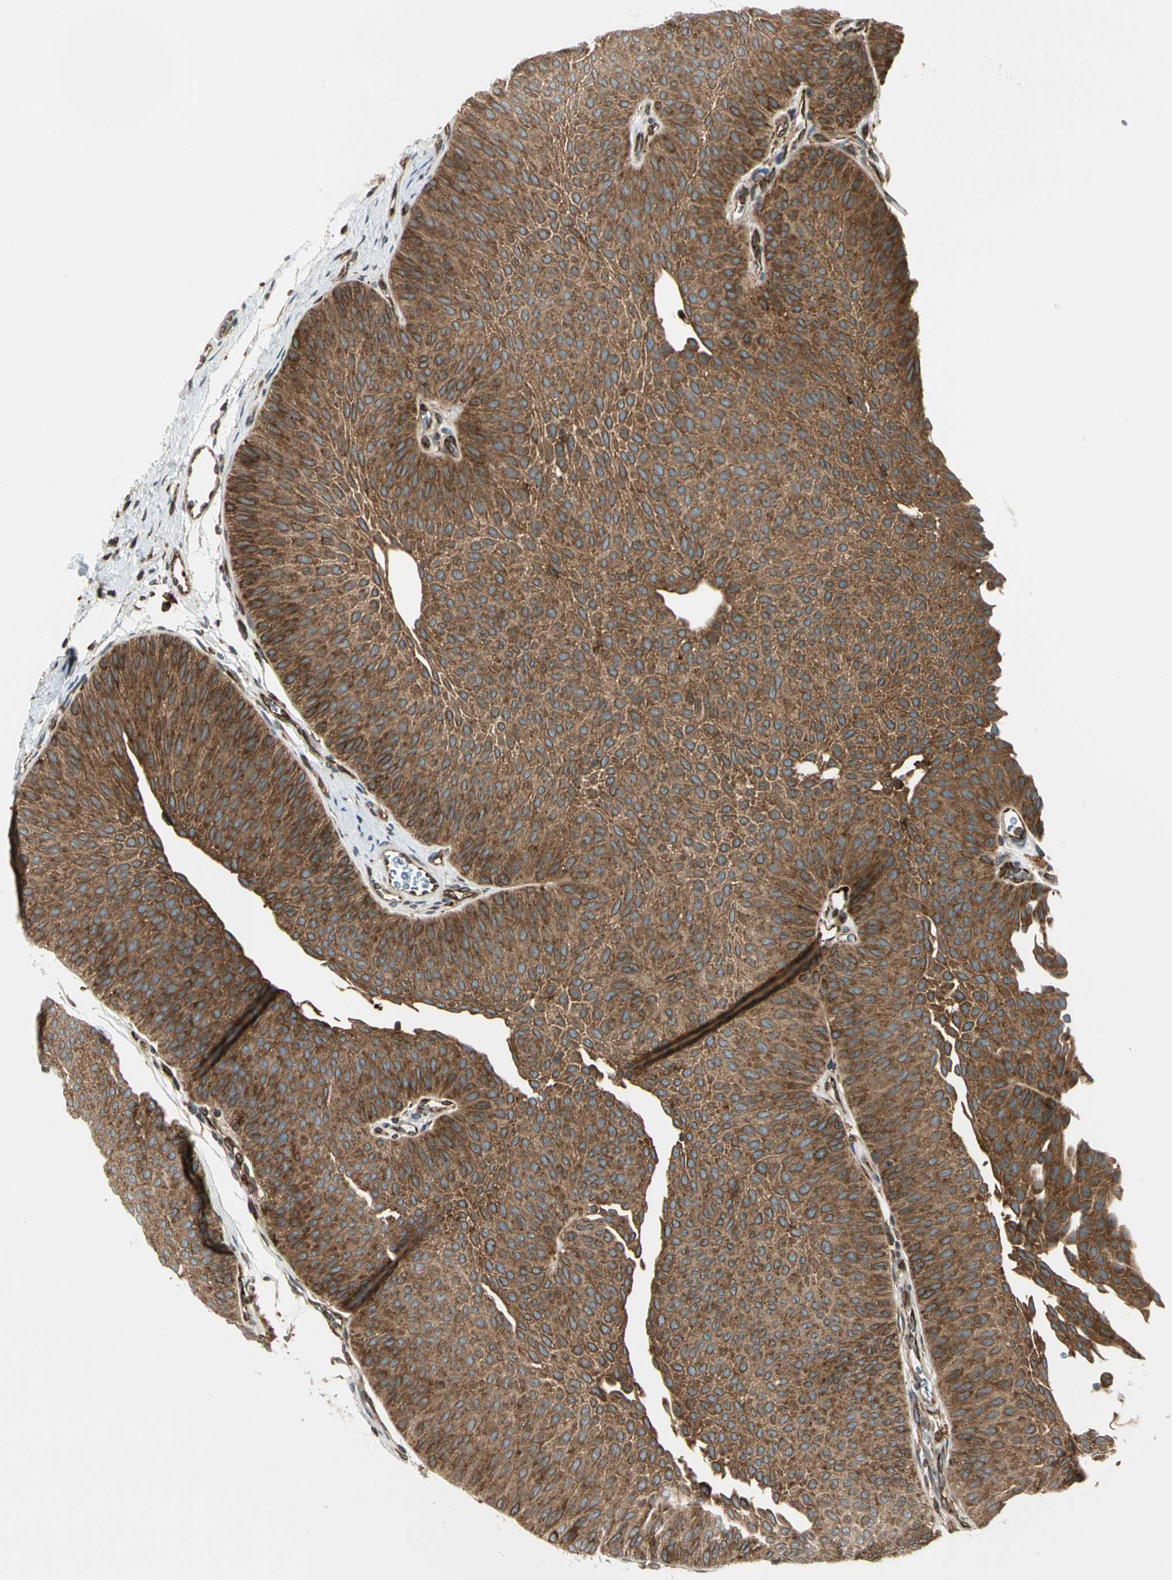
{"staining": {"intensity": "strong", "quantity": ">75%", "location": "cytoplasmic/membranous"}, "tissue": "urothelial cancer", "cell_type": "Tumor cells", "image_type": "cancer", "snomed": [{"axis": "morphology", "description": "Urothelial carcinoma, Low grade"}, {"axis": "topography", "description": "Urinary bladder"}], "caption": "The image shows immunohistochemical staining of low-grade urothelial carcinoma. There is strong cytoplasmic/membranous expression is appreciated in approximately >75% of tumor cells. (DAB = brown stain, brightfield microscopy at high magnification).", "gene": "TRIO", "patient": {"sex": "female", "age": 60}}